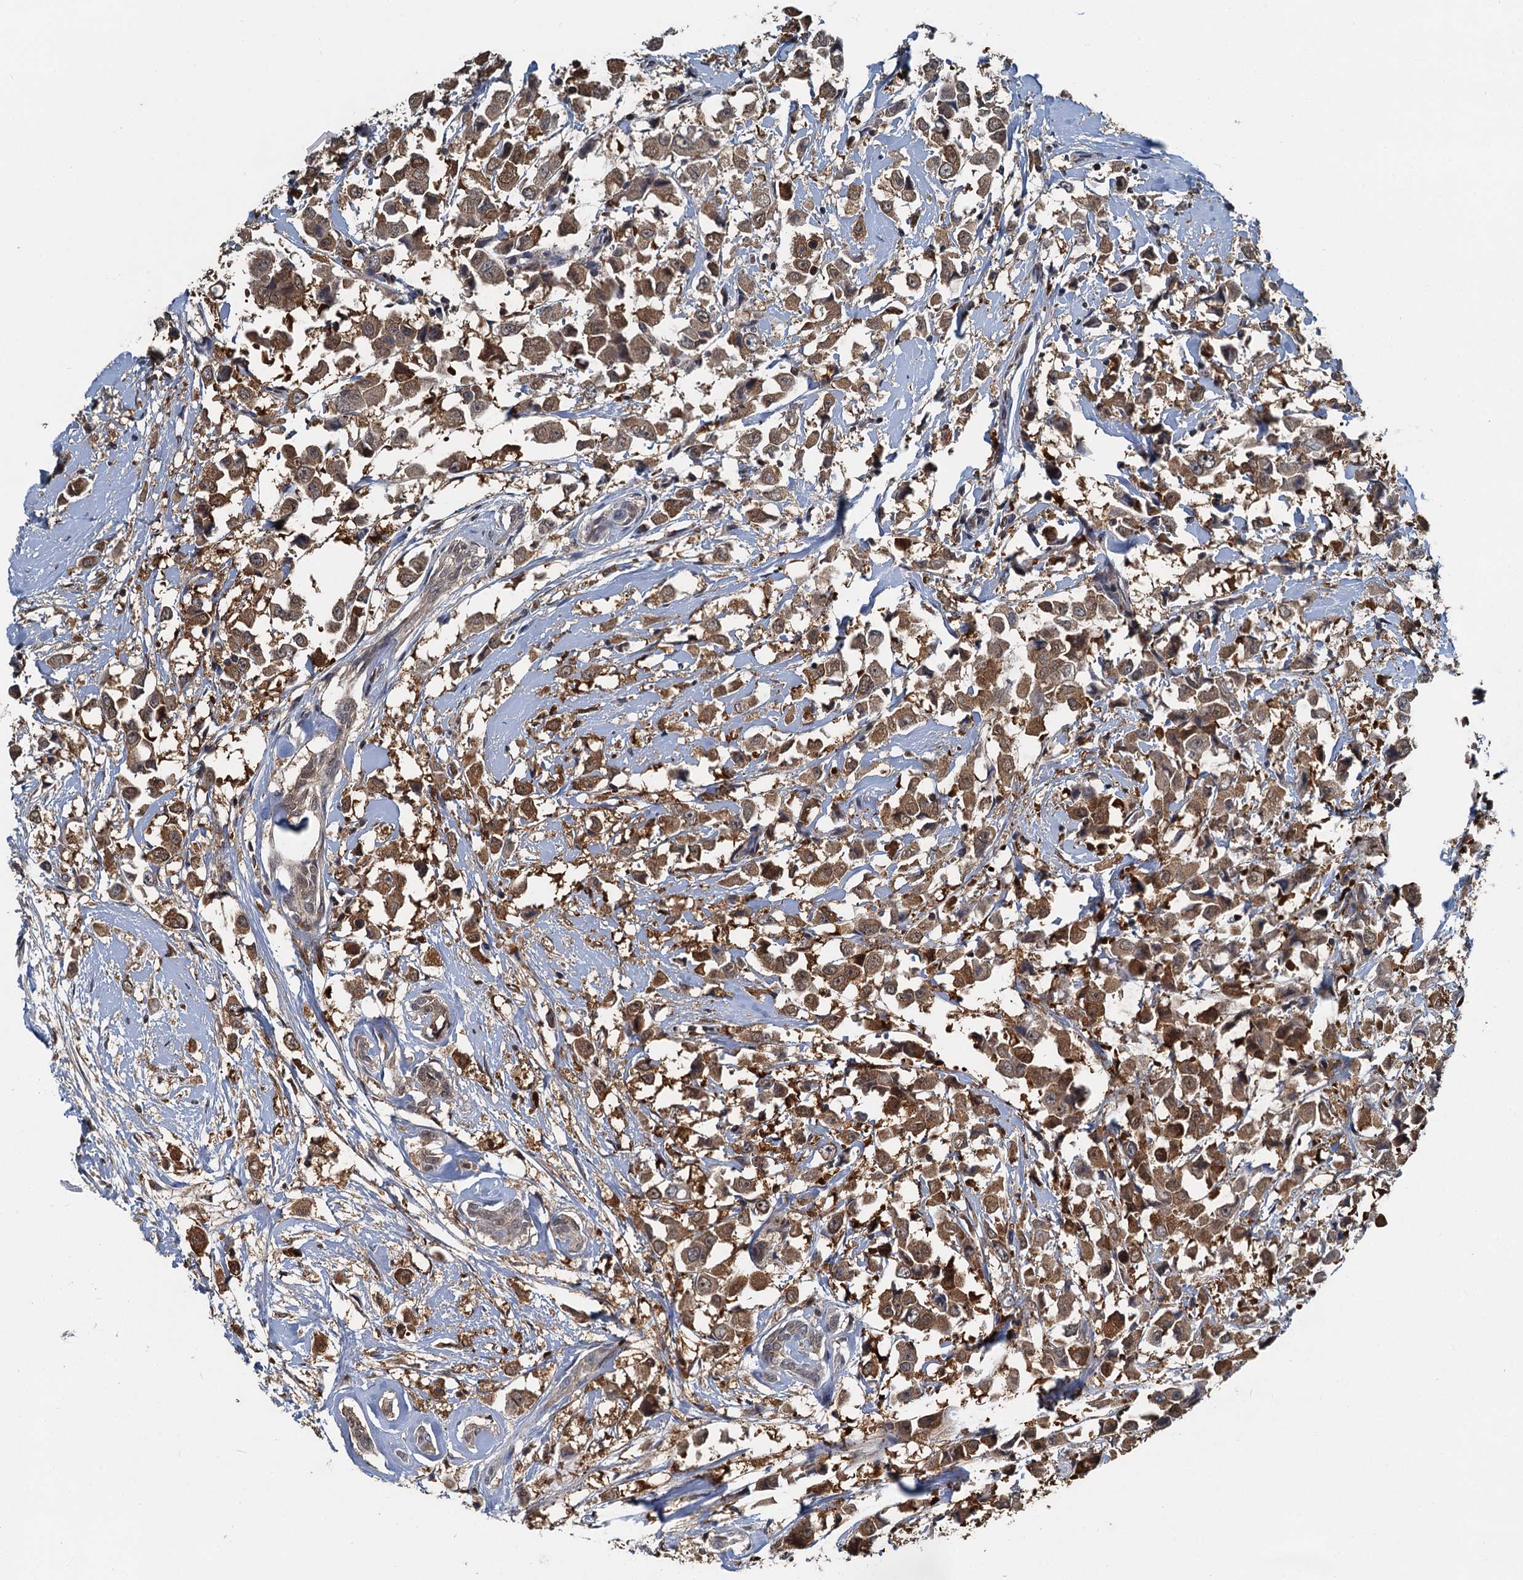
{"staining": {"intensity": "moderate", "quantity": ">75%", "location": "cytoplasmic/membranous"}, "tissue": "breast cancer", "cell_type": "Tumor cells", "image_type": "cancer", "snomed": [{"axis": "morphology", "description": "Duct carcinoma"}, {"axis": "topography", "description": "Breast"}], "caption": "A brown stain labels moderate cytoplasmic/membranous positivity of a protein in human breast cancer (invasive ductal carcinoma) tumor cells. Using DAB (3,3'-diaminobenzidine) (brown) and hematoxylin (blue) stains, captured at high magnification using brightfield microscopy.", "gene": "GPI", "patient": {"sex": "female", "age": 61}}